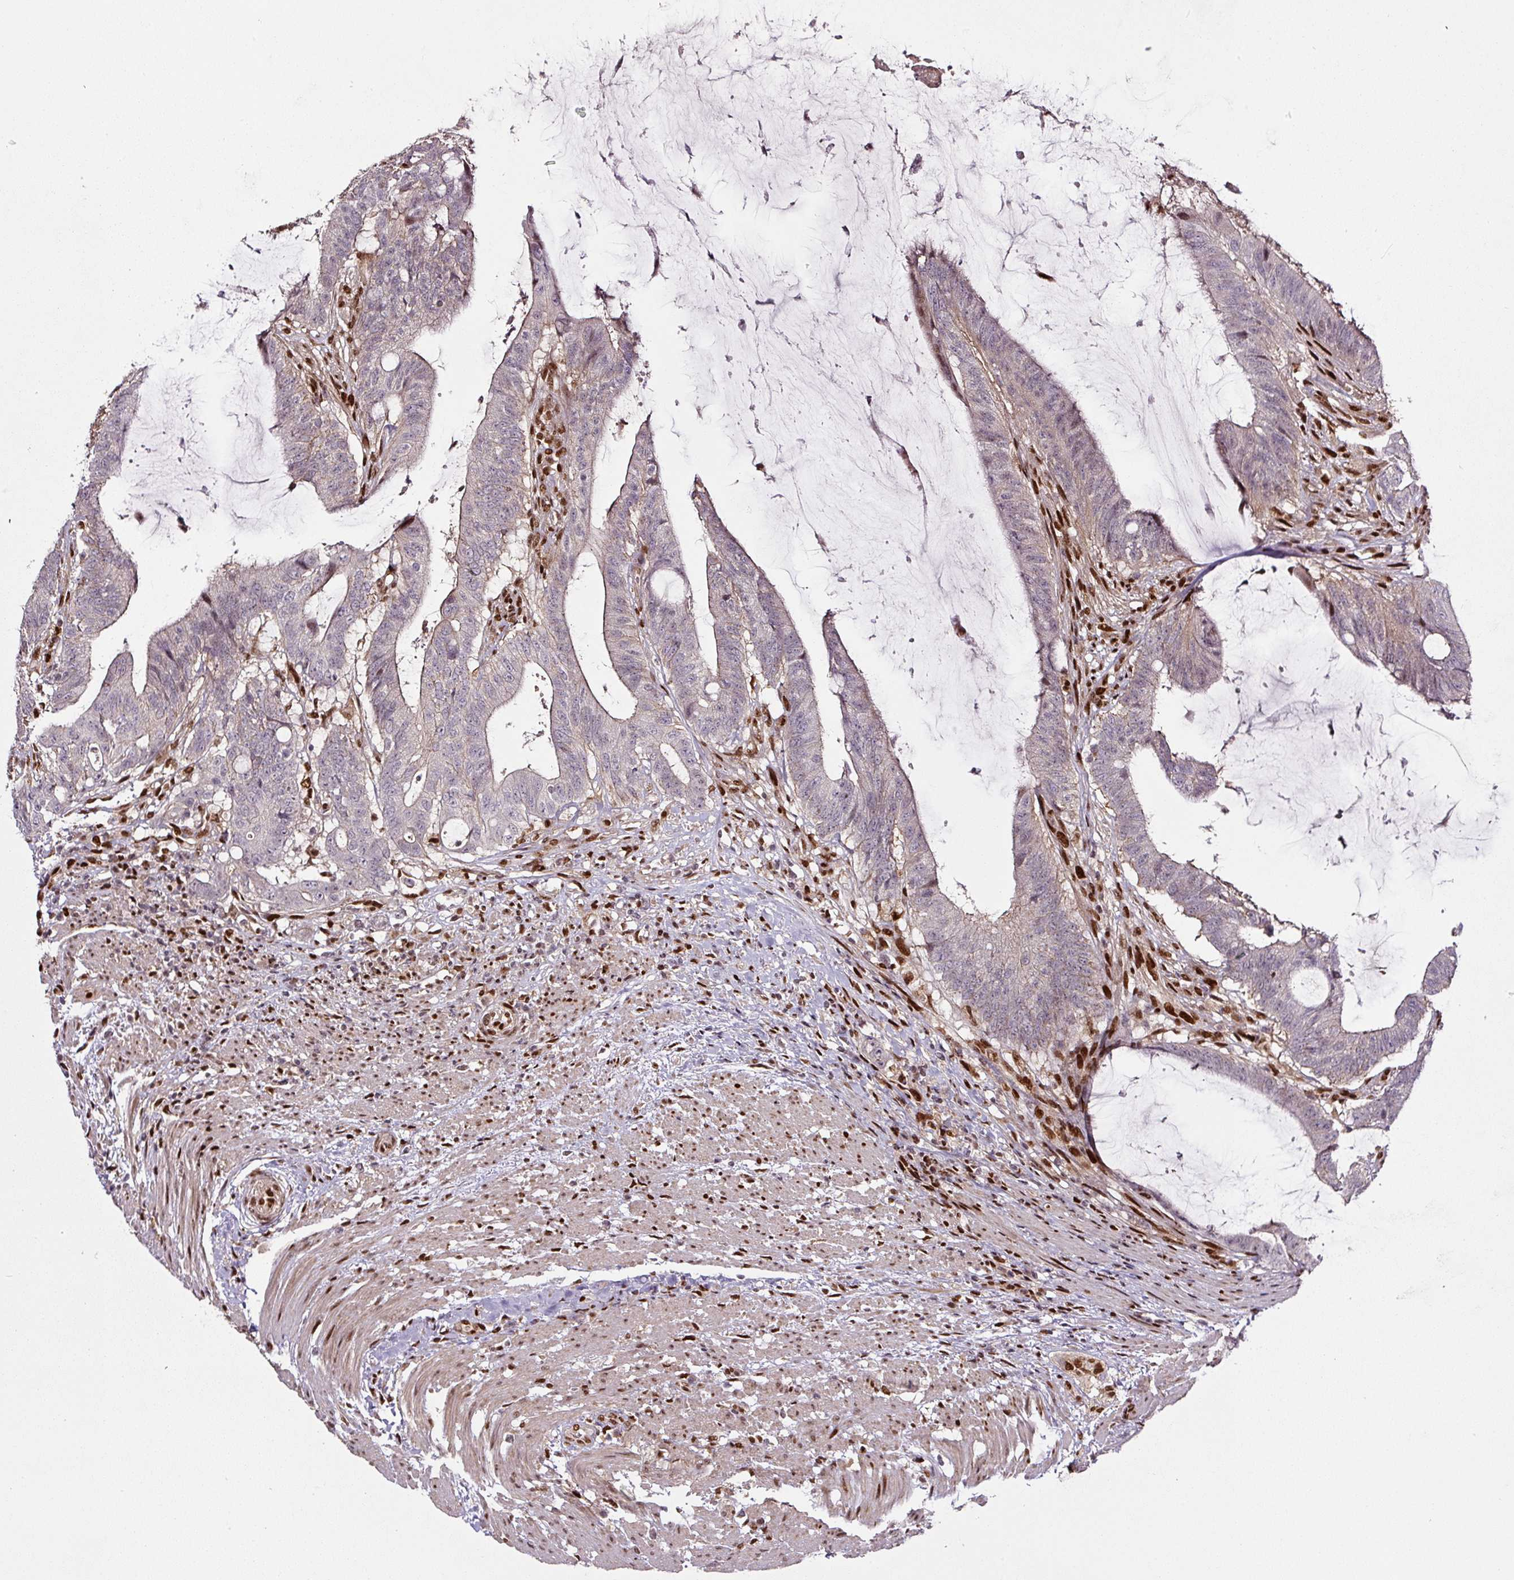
{"staining": {"intensity": "weak", "quantity": "25%-75%", "location": "cytoplasmic/membranous"}, "tissue": "colorectal cancer", "cell_type": "Tumor cells", "image_type": "cancer", "snomed": [{"axis": "morphology", "description": "Adenocarcinoma, NOS"}, {"axis": "topography", "description": "Colon"}], "caption": "About 25%-75% of tumor cells in colorectal adenocarcinoma reveal weak cytoplasmic/membranous protein staining as visualized by brown immunohistochemical staining.", "gene": "PYDC2", "patient": {"sex": "female", "age": 43}}